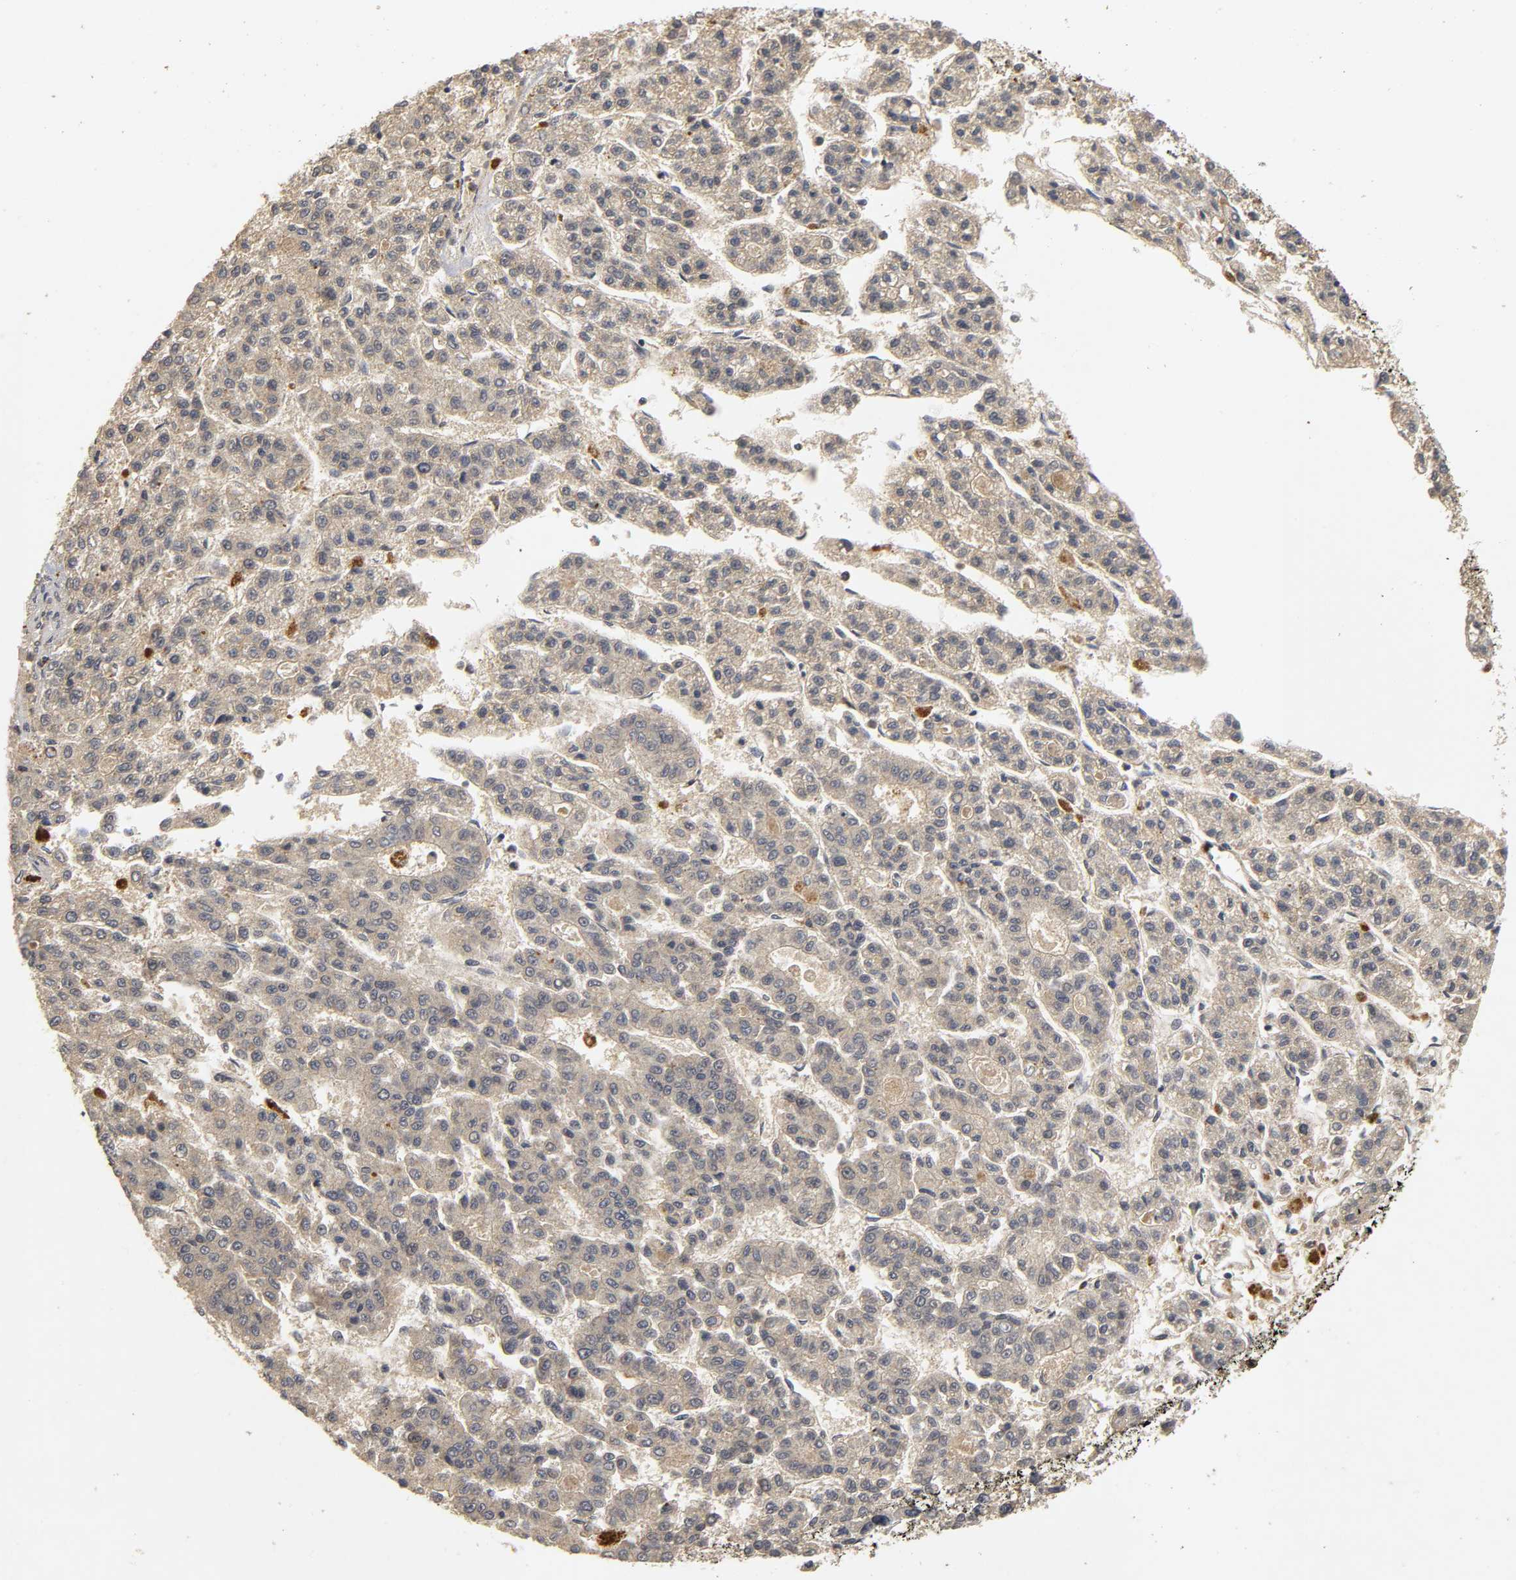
{"staining": {"intensity": "weak", "quantity": ">75%", "location": "cytoplasmic/membranous"}, "tissue": "liver cancer", "cell_type": "Tumor cells", "image_type": "cancer", "snomed": [{"axis": "morphology", "description": "Carcinoma, Hepatocellular, NOS"}, {"axis": "topography", "description": "Liver"}], "caption": "The histopathology image displays staining of liver cancer (hepatocellular carcinoma), revealing weak cytoplasmic/membranous protein staining (brown color) within tumor cells.", "gene": "TRAF6", "patient": {"sex": "male", "age": 70}}